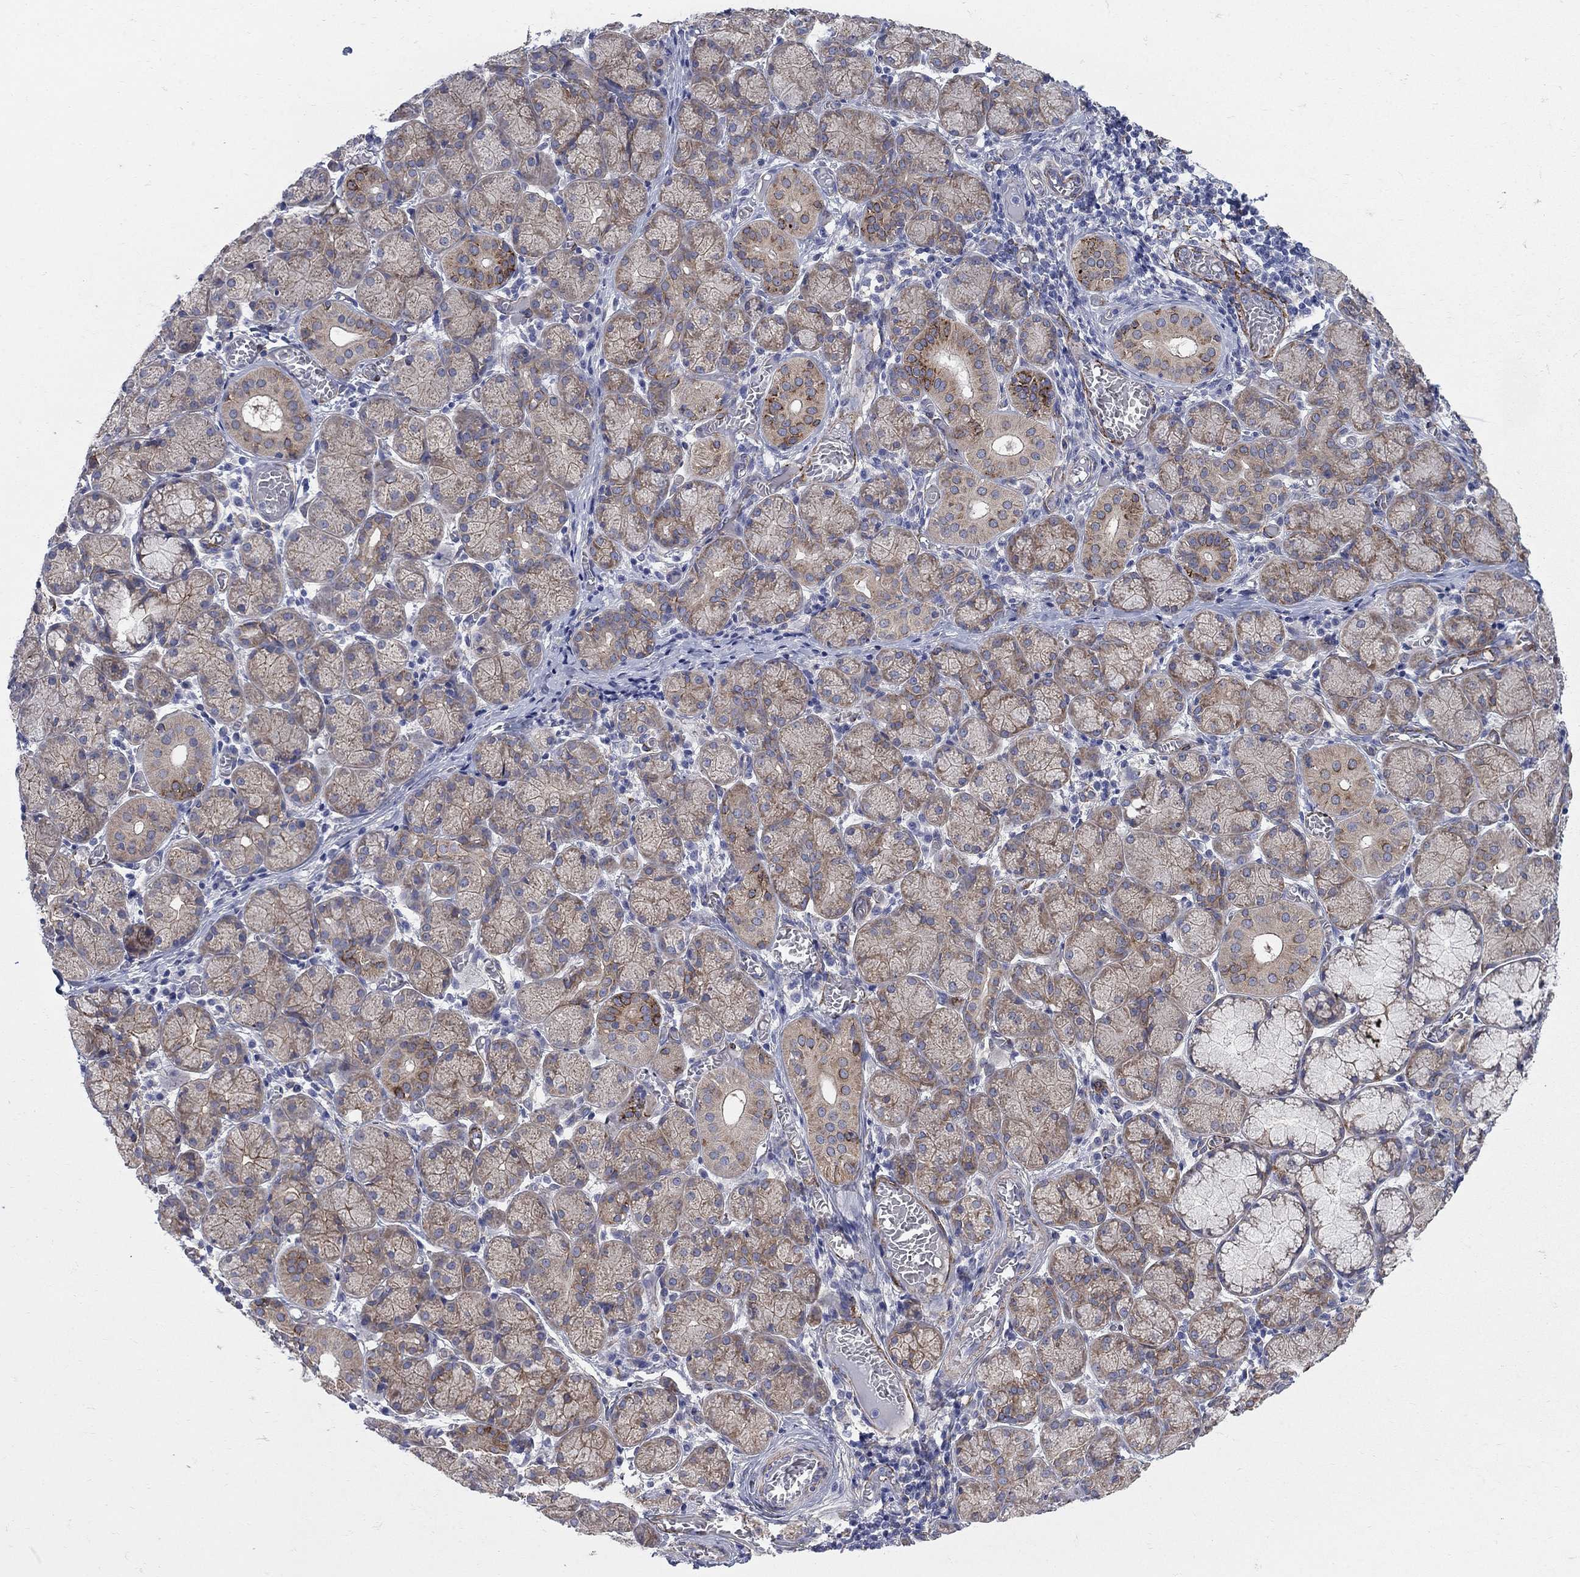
{"staining": {"intensity": "moderate", "quantity": "<25%", "location": "cytoplasmic/membranous"}, "tissue": "salivary gland", "cell_type": "Glandular cells", "image_type": "normal", "snomed": [{"axis": "morphology", "description": "Normal tissue, NOS"}, {"axis": "topography", "description": "Salivary gland"}, {"axis": "topography", "description": "Peripheral nerve tissue"}], "caption": "A brown stain highlights moderate cytoplasmic/membranous staining of a protein in glandular cells of unremarkable salivary gland. Using DAB (3,3'-diaminobenzidine) (brown) and hematoxylin (blue) stains, captured at high magnification using brightfield microscopy.", "gene": "SEPTIN8", "patient": {"sex": "female", "age": 24}}